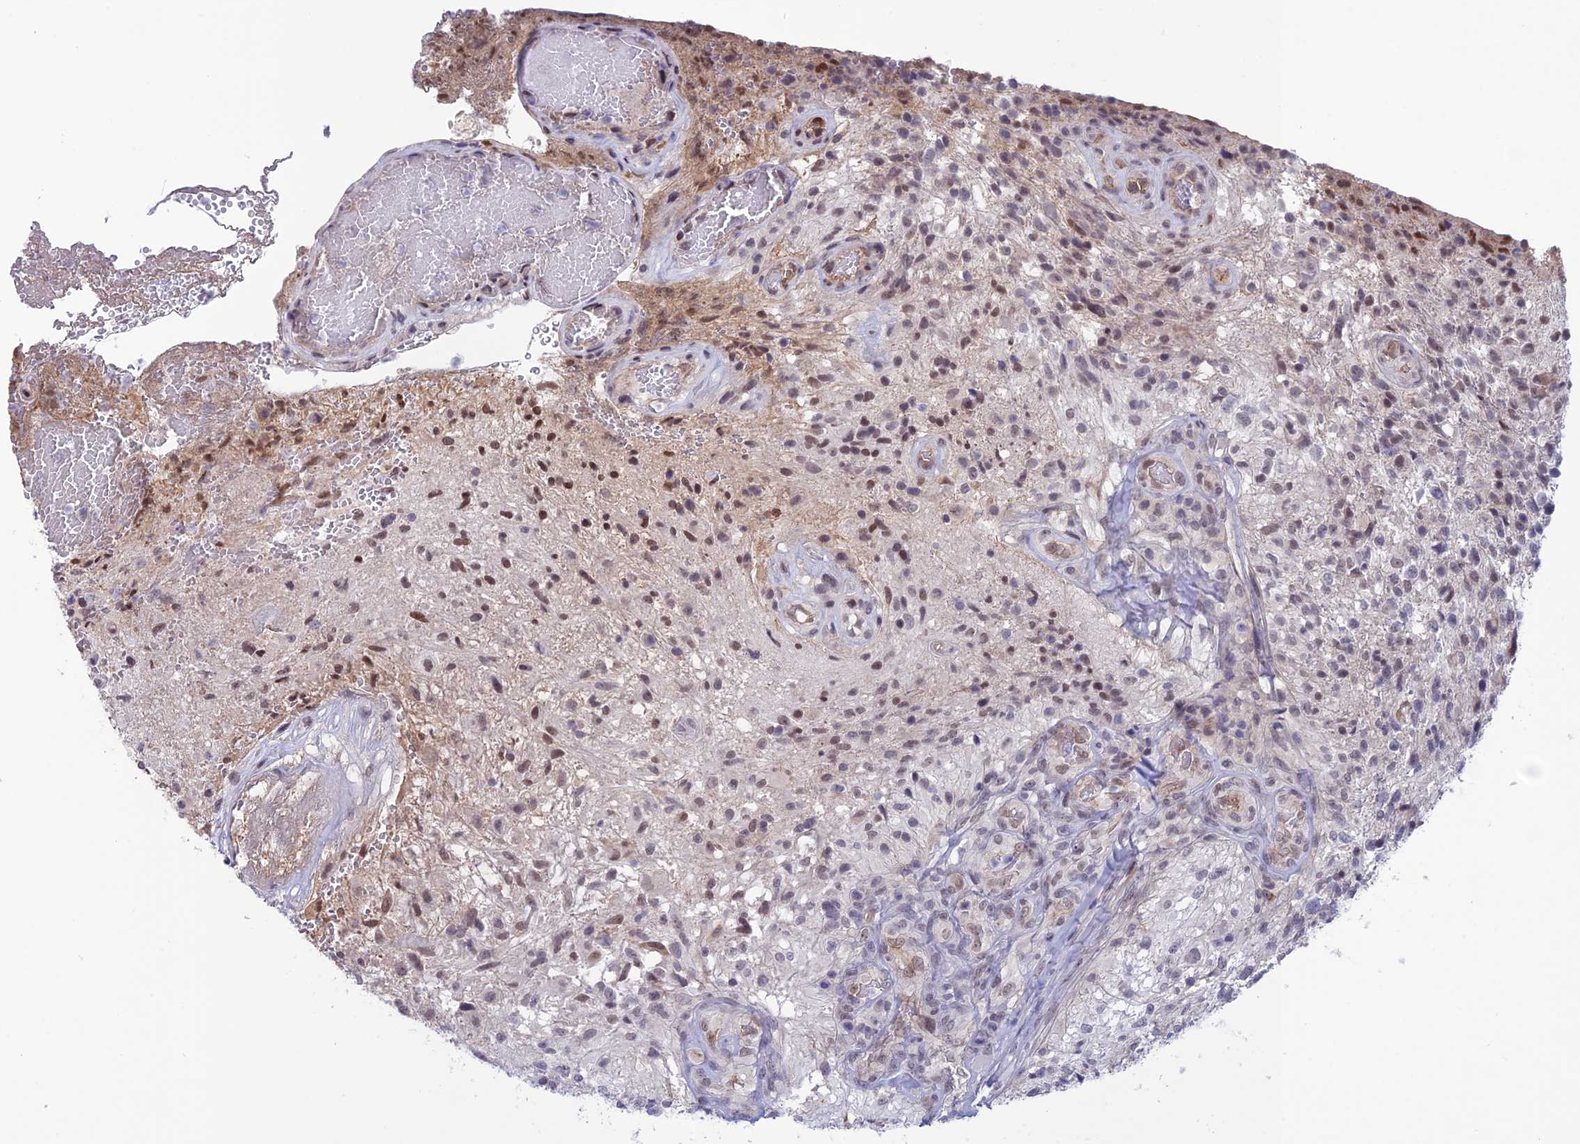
{"staining": {"intensity": "moderate", "quantity": "<25%", "location": "nuclear"}, "tissue": "glioma", "cell_type": "Tumor cells", "image_type": "cancer", "snomed": [{"axis": "morphology", "description": "Glioma, malignant, High grade"}, {"axis": "topography", "description": "Brain"}], "caption": "Moderate nuclear expression is identified in about <25% of tumor cells in malignant high-grade glioma.", "gene": "FKBPL", "patient": {"sex": "male", "age": 56}}